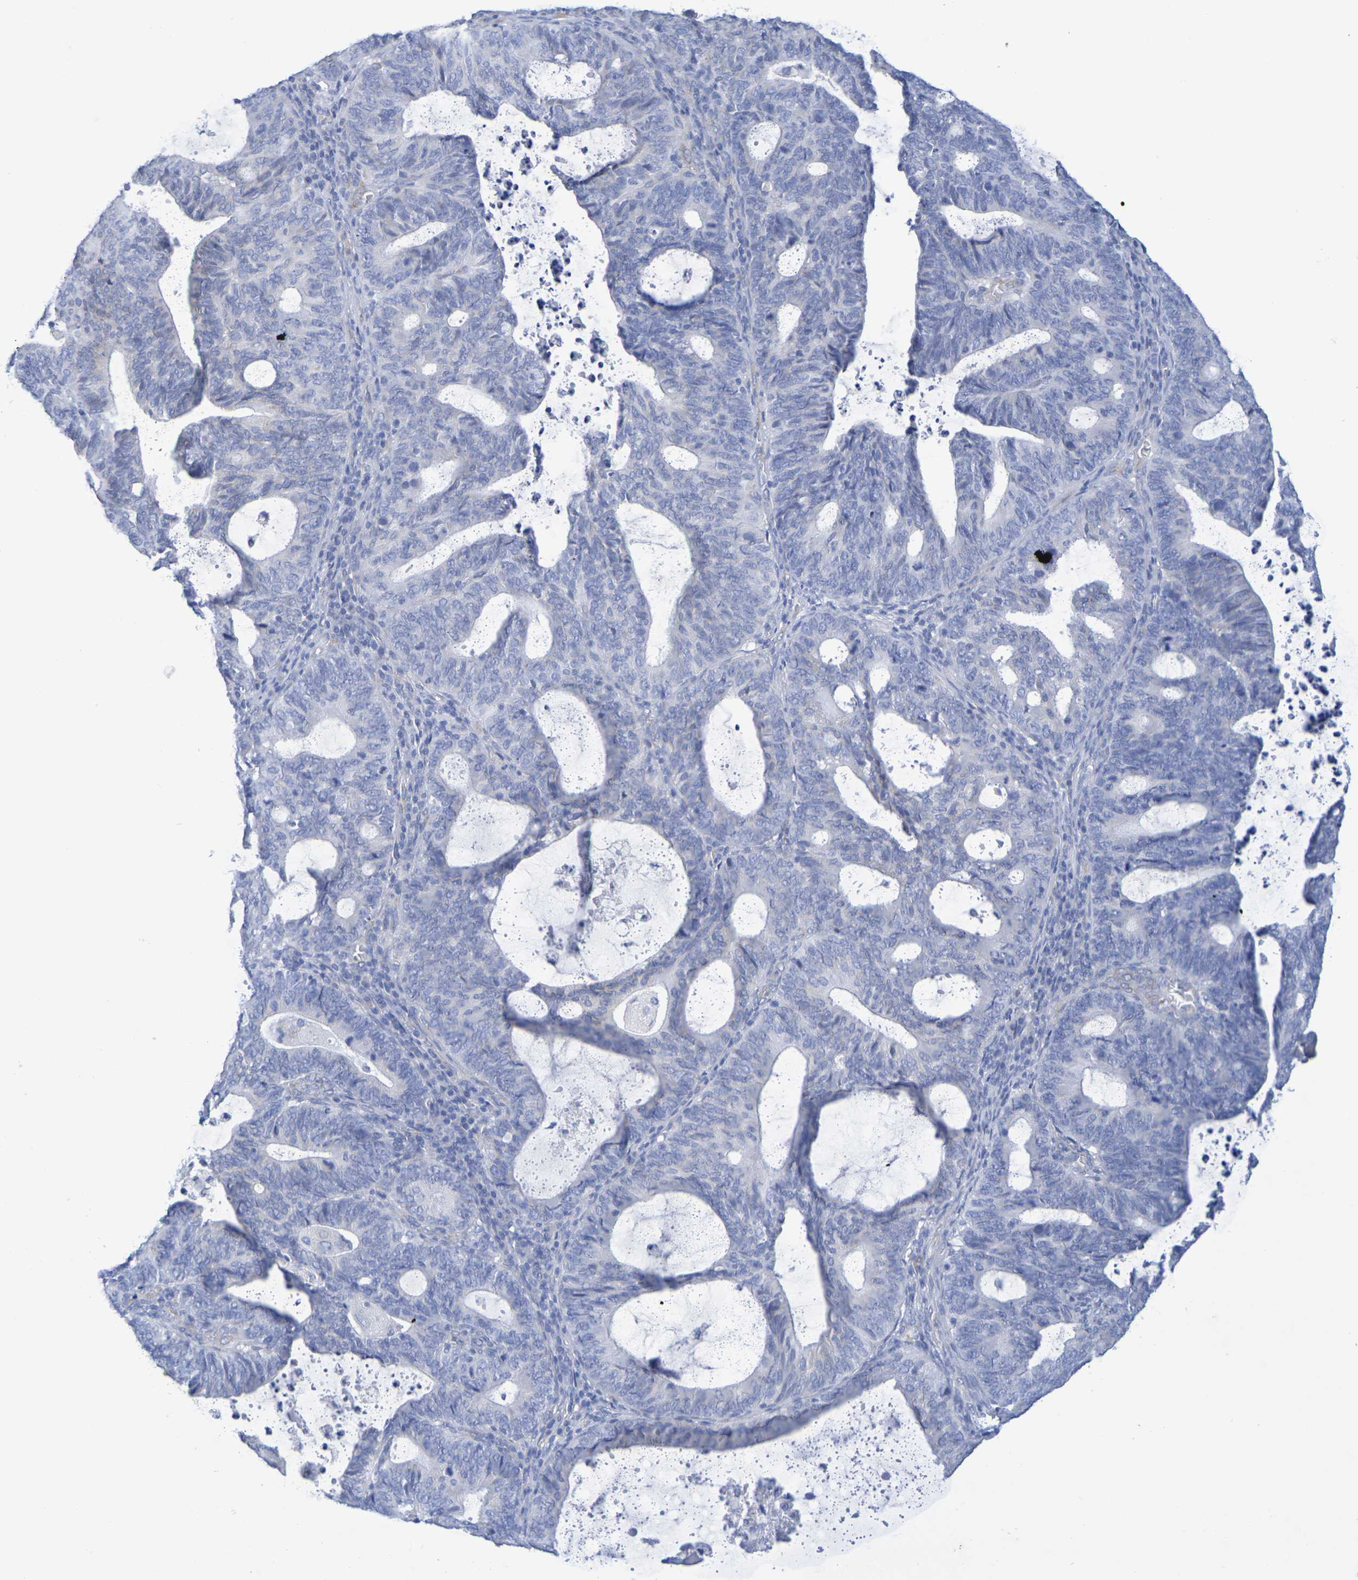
{"staining": {"intensity": "negative", "quantity": "none", "location": "none"}, "tissue": "endometrial cancer", "cell_type": "Tumor cells", "image_type": "cancer", "snomed": [{"axis": "morphology", "description": "Adenocarcinoma, NOS"}, {"axis": "topography", "description": "Uterus"}], "caption": "Immunohistochemistry photomicrograph of neoplastic tissue: adenocarcinoma (endometrial) stained with DAB (3,3'-diaminobenzidine) displays no significant protein staining in tumor cells.", "gene": "TMCC3", "patient": {"sex": "female", "age": 83}}